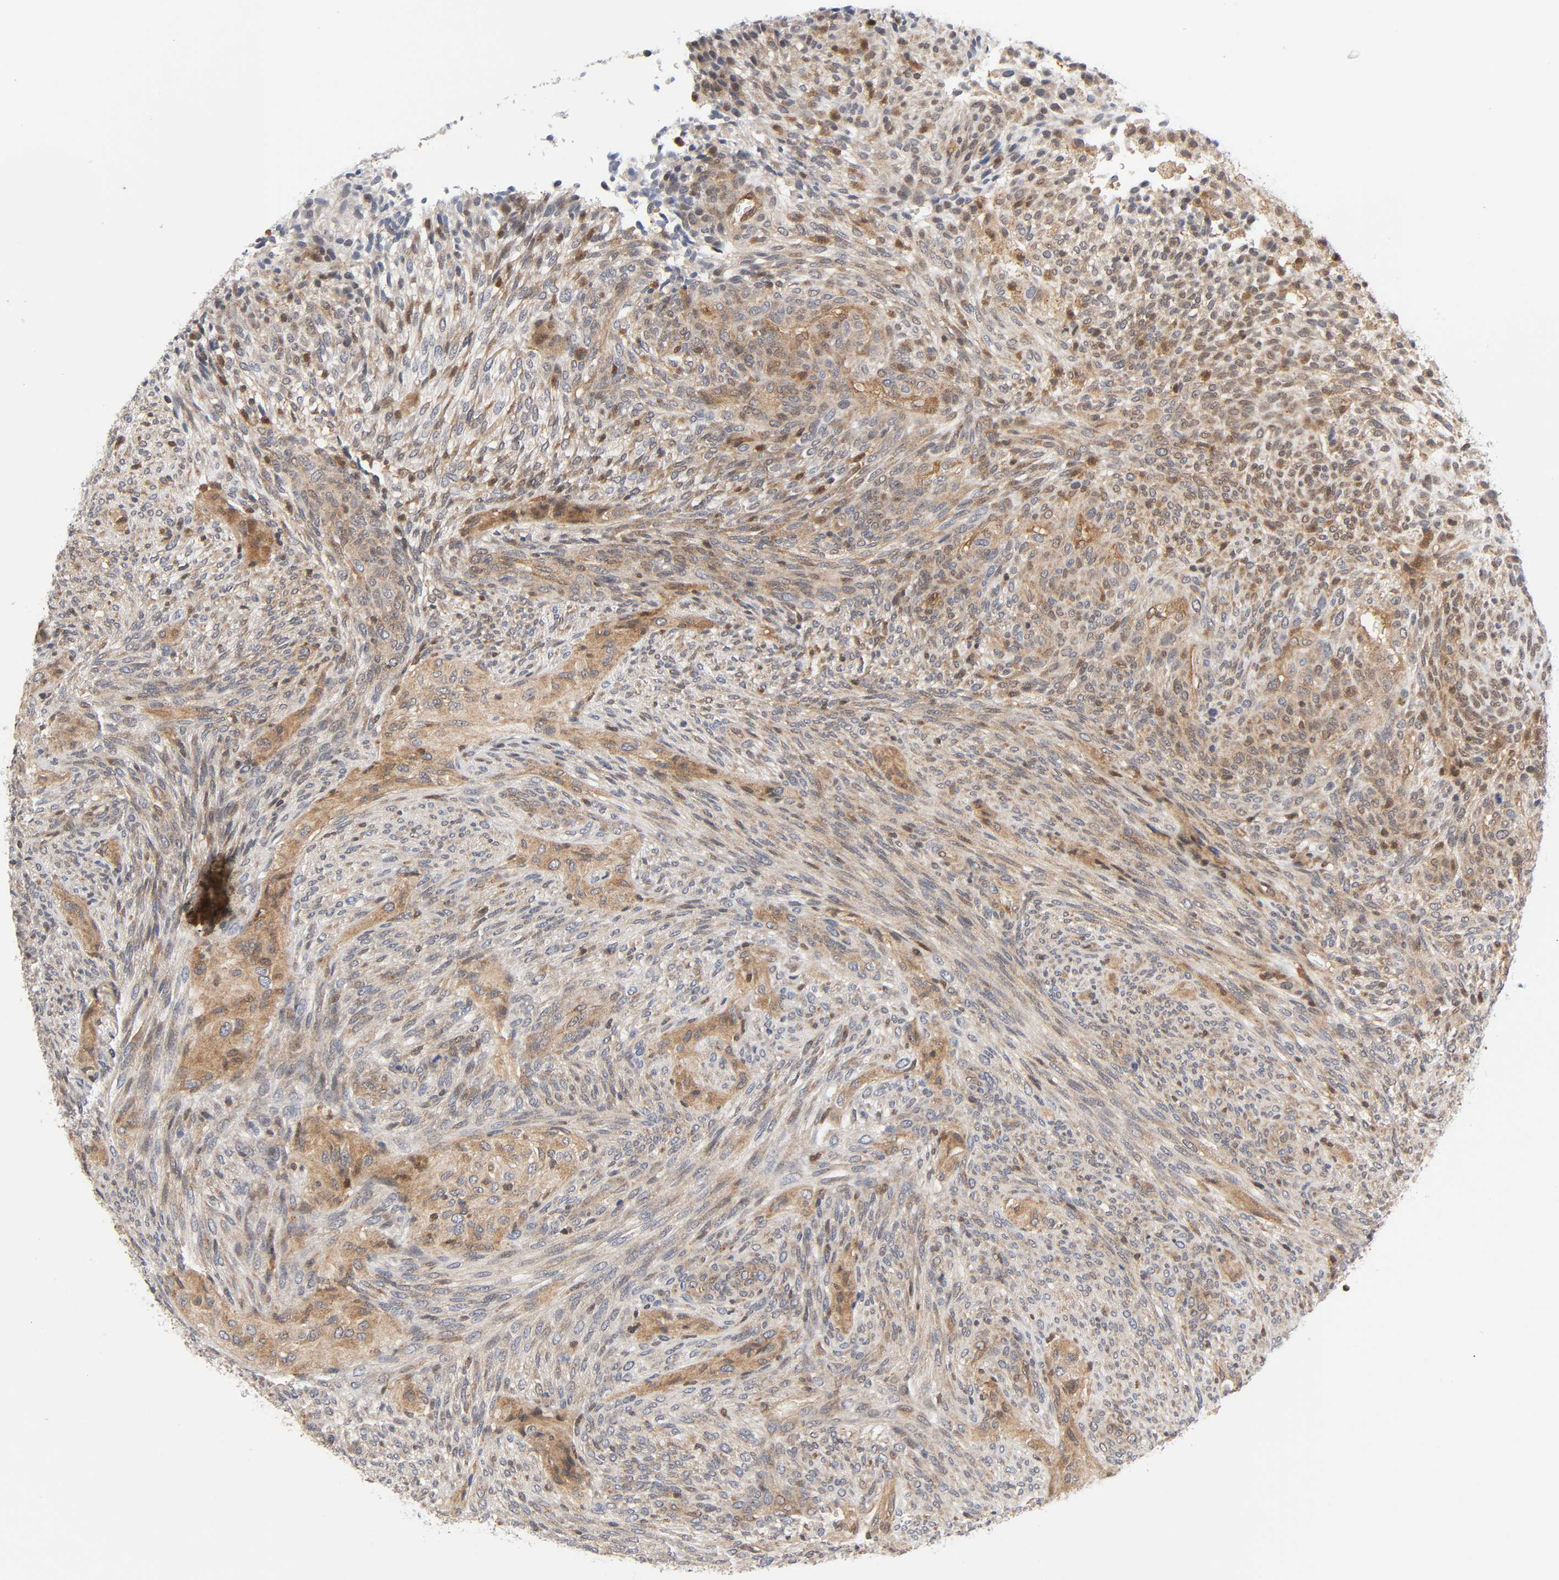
{"staining": {"intensity": "weak", "quantity": ">75%", "location": "cytoplasmic/membranous,nuclear"}, "tissue": "glioma", "cell_type": "Tumor cells", "image_type": "cancer", "snomed": [{"axis": "morphology", "description": "Glioma, malignant, High grade"}, {"axis": "topography", "description": "Cerebral cortex"}], "caption": "Immunohistochemistry (IHC) (DAB) staining of human malignant glioma (high-grade) demonstrates weak cytoplasmic/membranous and nuclear protein positivity in about >75% of tumor cells. The protein of interest is stained brown, and the nuclei are stained in blue (DAB (3,3'-diaminobenzidine) IHC with brightfield microscopy, high magnification).", "gene": "CASP9", "patient": {"sex": "female", "age": 55}}